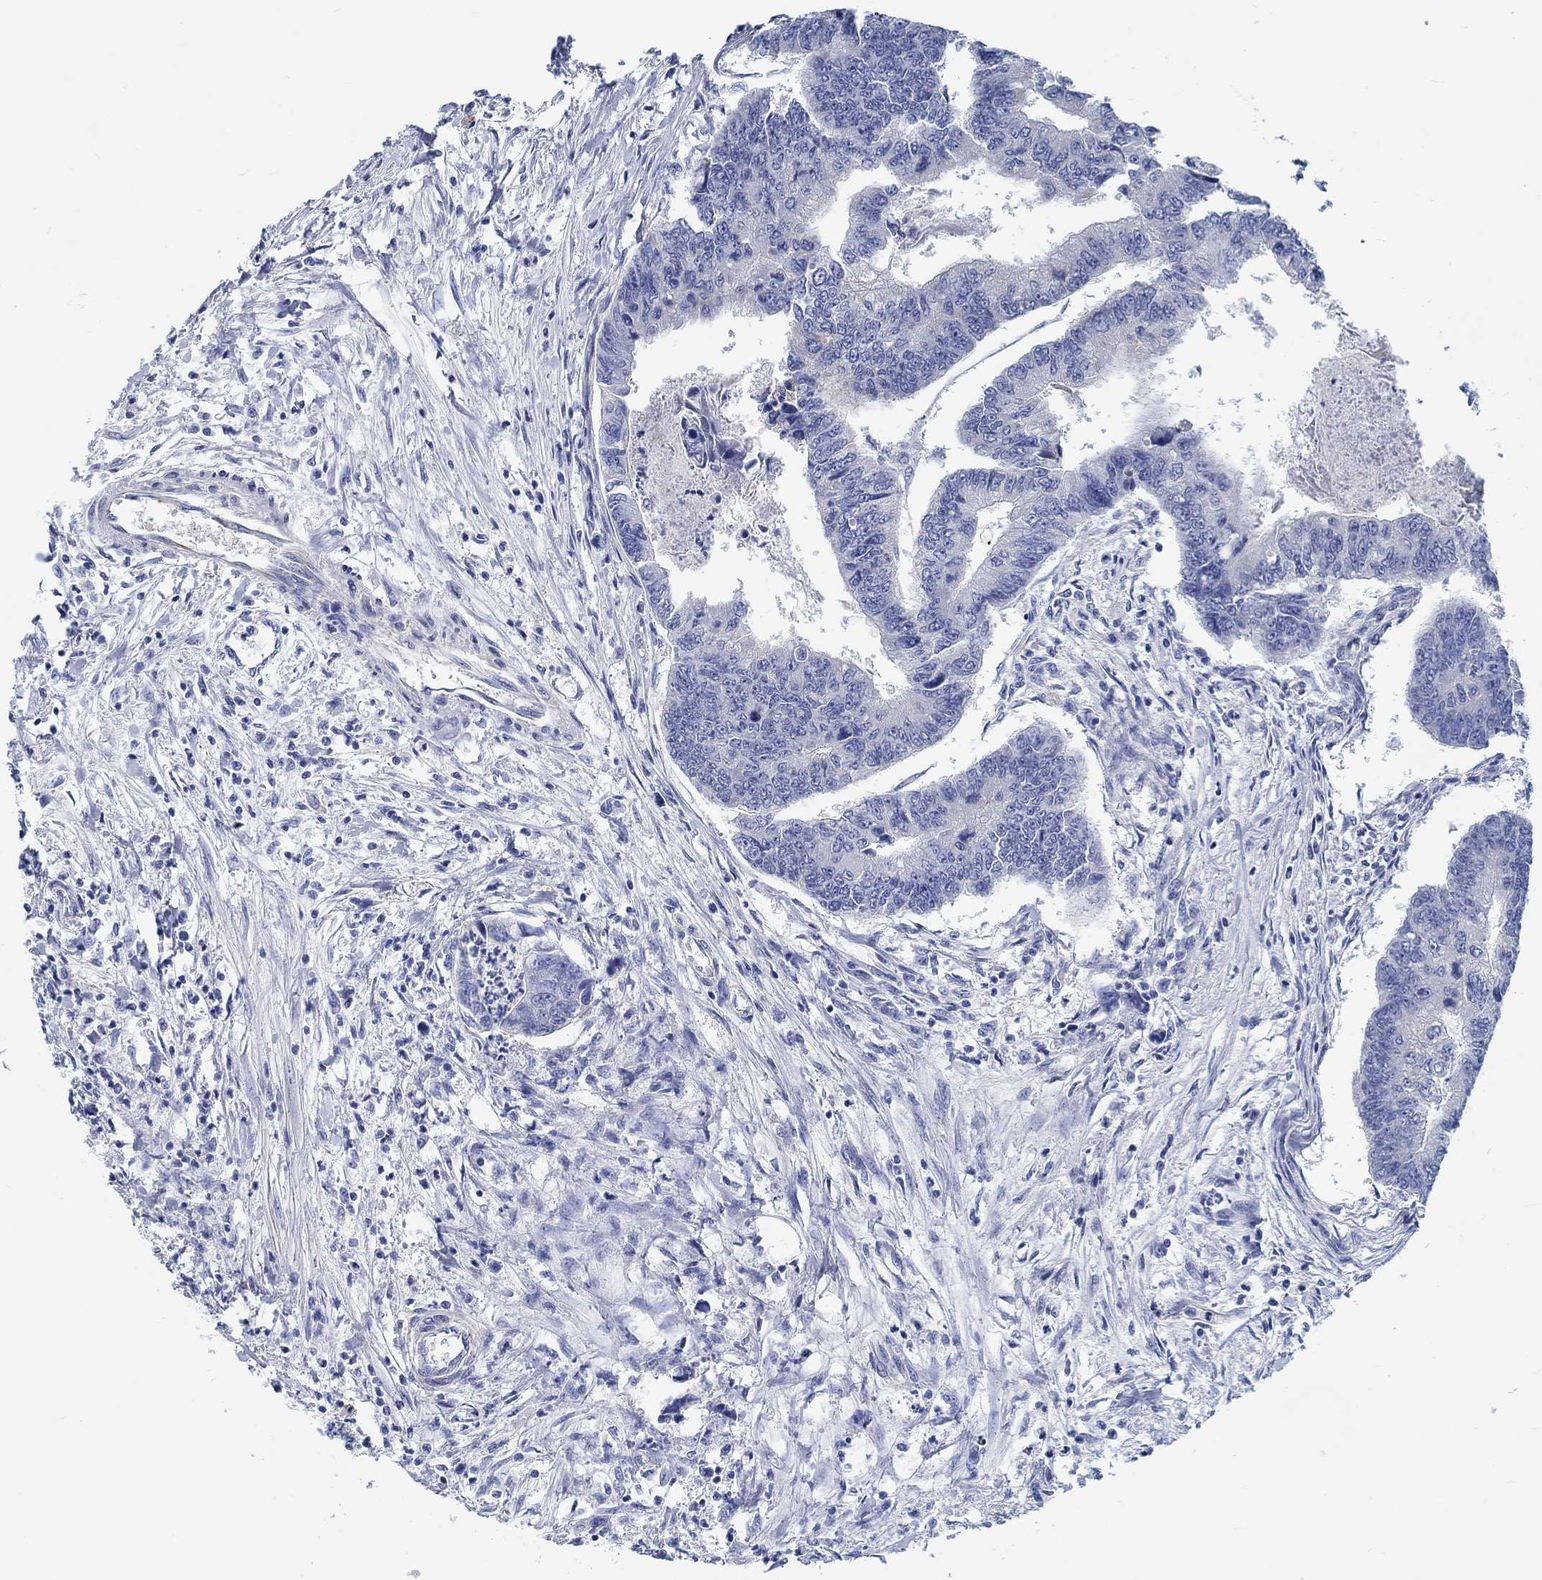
{"staining": {"intensity": "negative", "quantity": "none", "location": "none"}, "tissue": "colorectal cancer", "cell_type": "Tumor cells", "image_type": "cancer", "snomed": [{"axis": "morphology", "description": "Adenocarcinoma, NOS"}, {"axis": "topography", "description": "Colon"}], "caption": "A micrograph of colorectal adenocarcinoma stained for a protein demonstrates no brown staining in tumor cells.", "gene": "MYBPC1", "patient": {"sex": "female", "age": 65}}